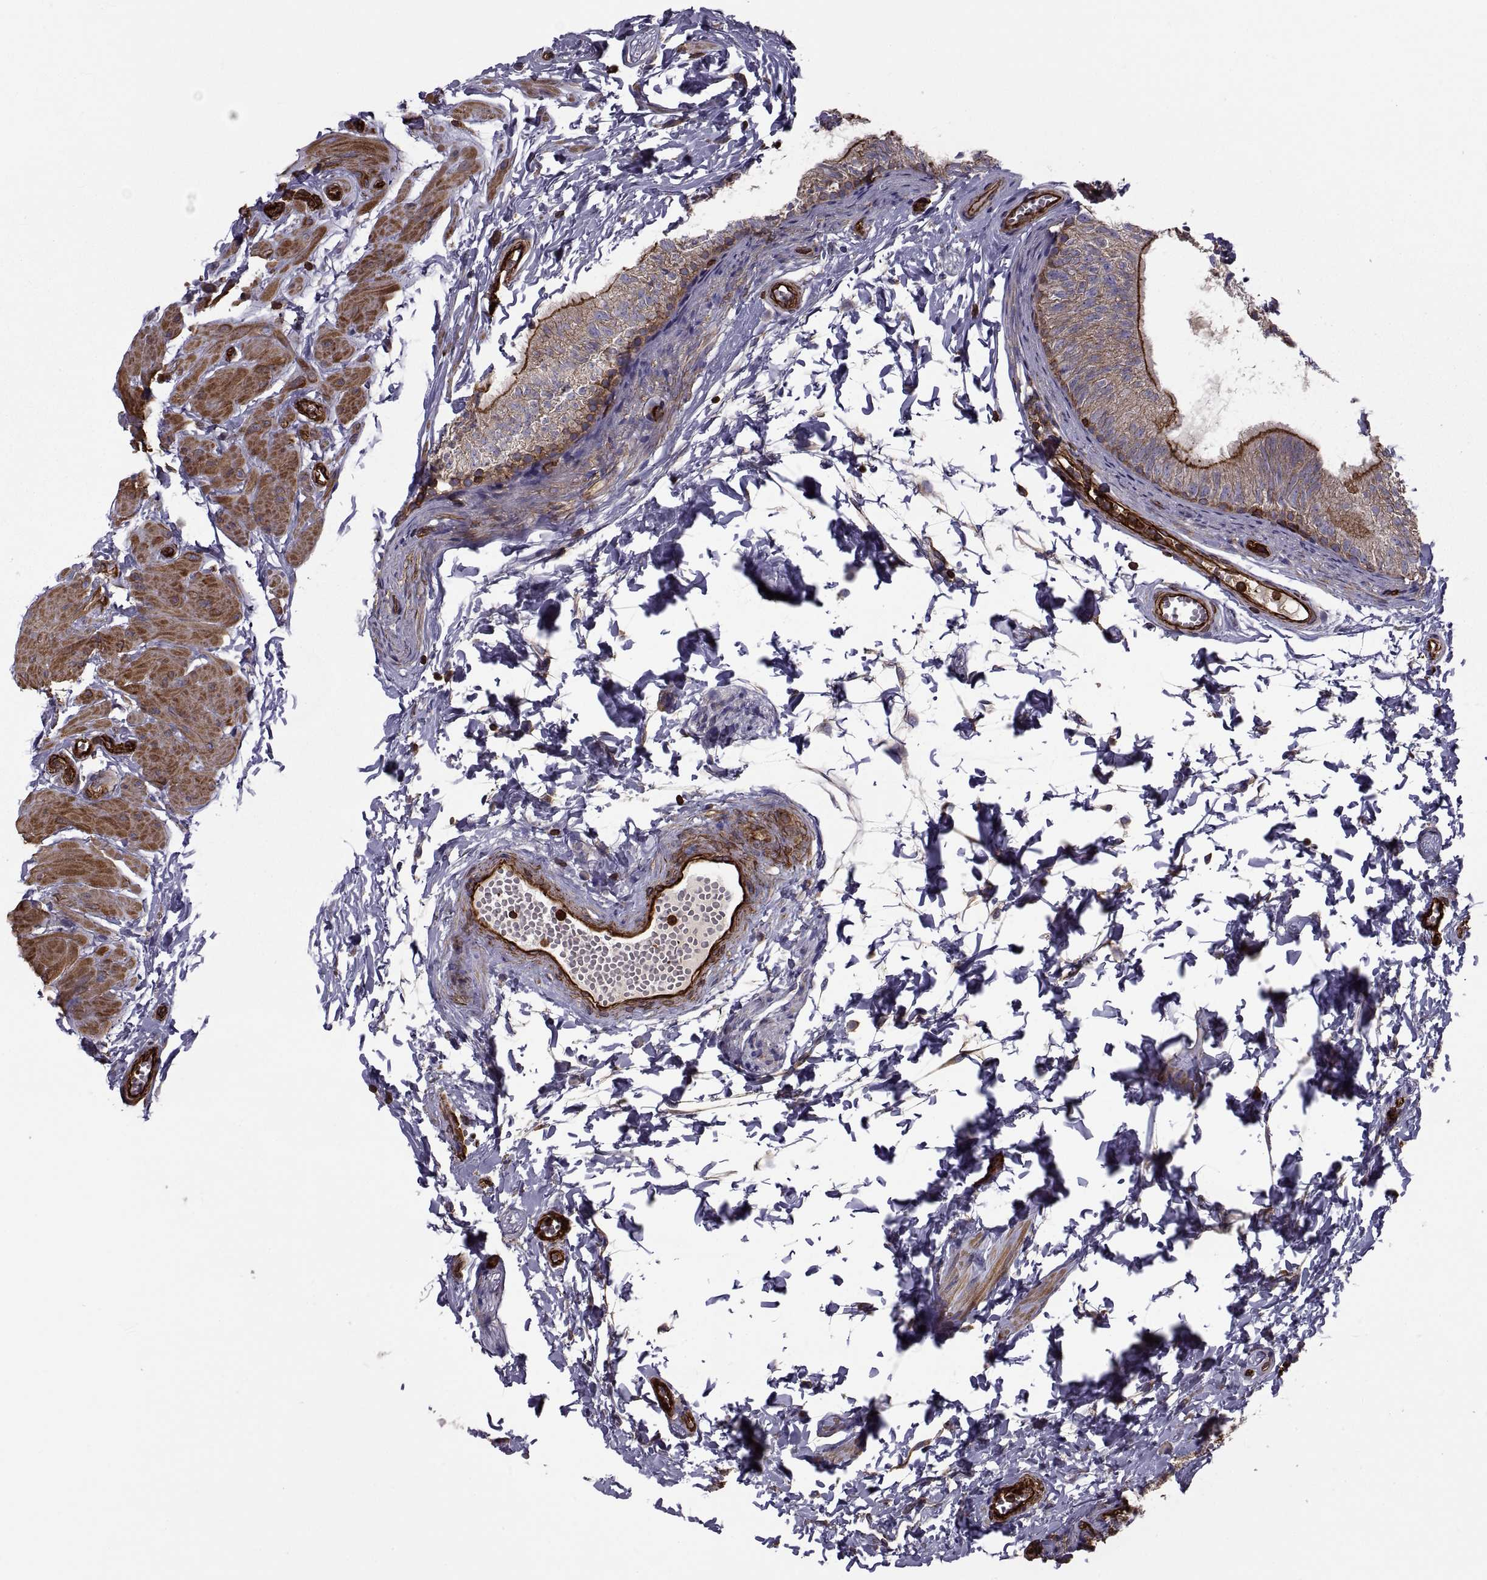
{"staining": {"intensity": "strong", "quantity": ">75%", "location": "cytoplasmic/membranous"}, "tissue": "epididymis", "cell_type": "Glandular cells", "image_type": "normal", "snomed": [{"axis": "morphology", "description": "Normal tissue, NOS"}, {"axis": "topography", "description": "Epididymis"}], "caption": "Immunohistochemistry photomicrograph of unremarkable human epididymis stained for a protein (brown), which shows high levels of strong cytoplasmic/membranous positivity in approximately >75% of glandular cells.", "gene": "MYH9", "patient": {"sex": "male", "age": 22}}